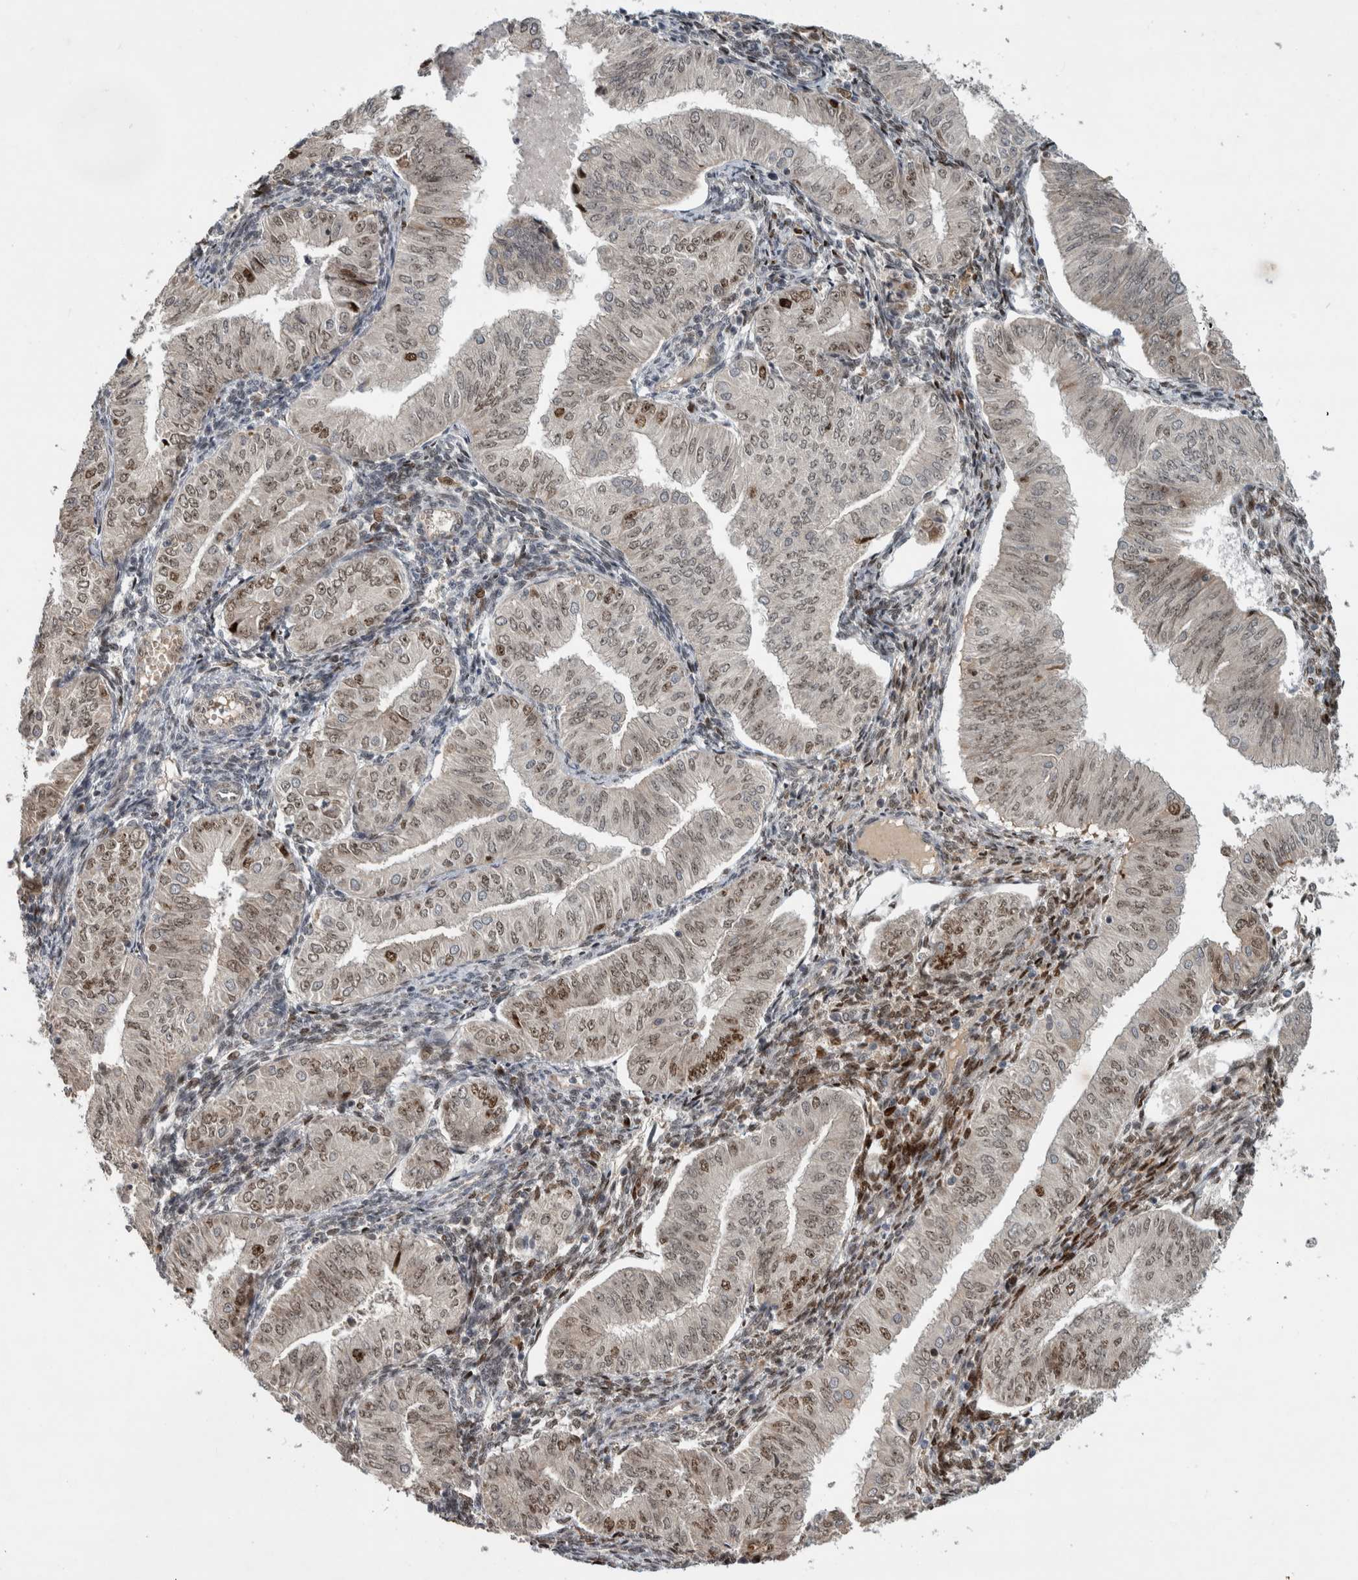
{"staining": {"intensity": "moderate", "quantity": "25%-75%", "location": "nuclear"}, "tissue": "endometrial cancer", "cell_type": "Tumor cells", "image_type": "cancer", "snomed": [{"axis": "morphology", "description": "Normal tissue, NOS"}, {"axis": "morphology", "description": "Adenocarcinoma, NOS"}, {"axis": "topography", "description": "Endometrium"}], "caption": "Immunohistochemistry staining of adenocarcinoma (endometrial), which demonstrates medium levels of moderate nuclear staining in about 25%-75% of tumor cells indicating moderate nuclear protein expression. The staining was performed using DAB (brown) for protein detection and nuclei were counterstained in hematoxylin (blue).", "gene": "INSRR", "patient": {"sex": "female", "age": 53}}